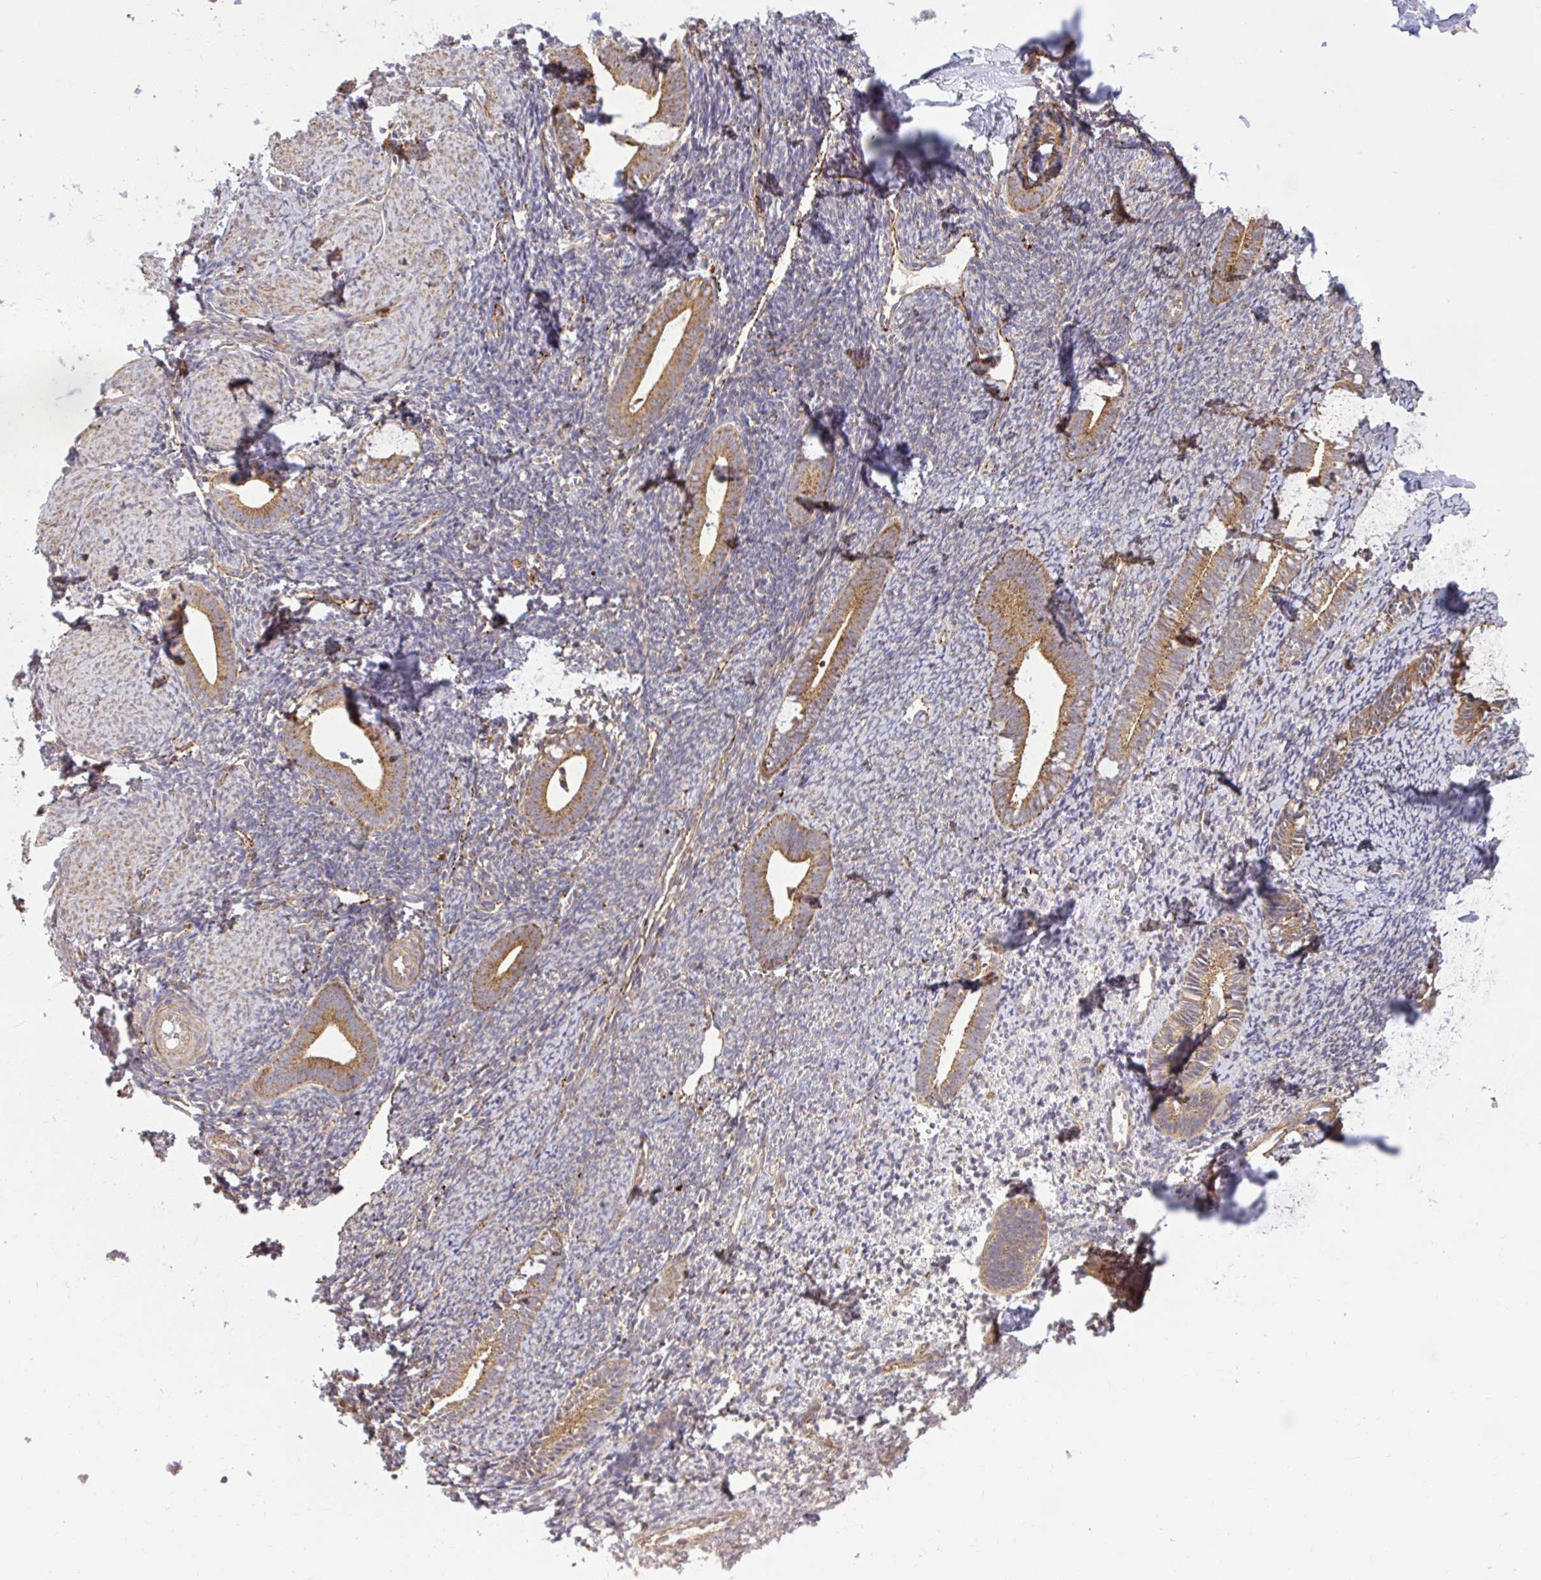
{"staining": {"intensity": "weak", "quantity": "25%-75%", "location": "cytoplasmic/membranous"}, "tissue": "endometrium", "cell_type": "Cells in endometrial stroma", "image_type": "normal", "snomed": [{"axis": "morphology", "description": "Normal tissue, NOS"}, {"axis": "topography", "description": "Endometrium"}], "caption": "DAB (3,3'-diaminobenzidine) immunohistochemical staining of normal endometrium shows weak cytoplasmic/membranous protein staining in about 25%-75% of cells in endometrial stroma.", "gene": "GNS", "patient": {"sex": "female", "age": 39}}